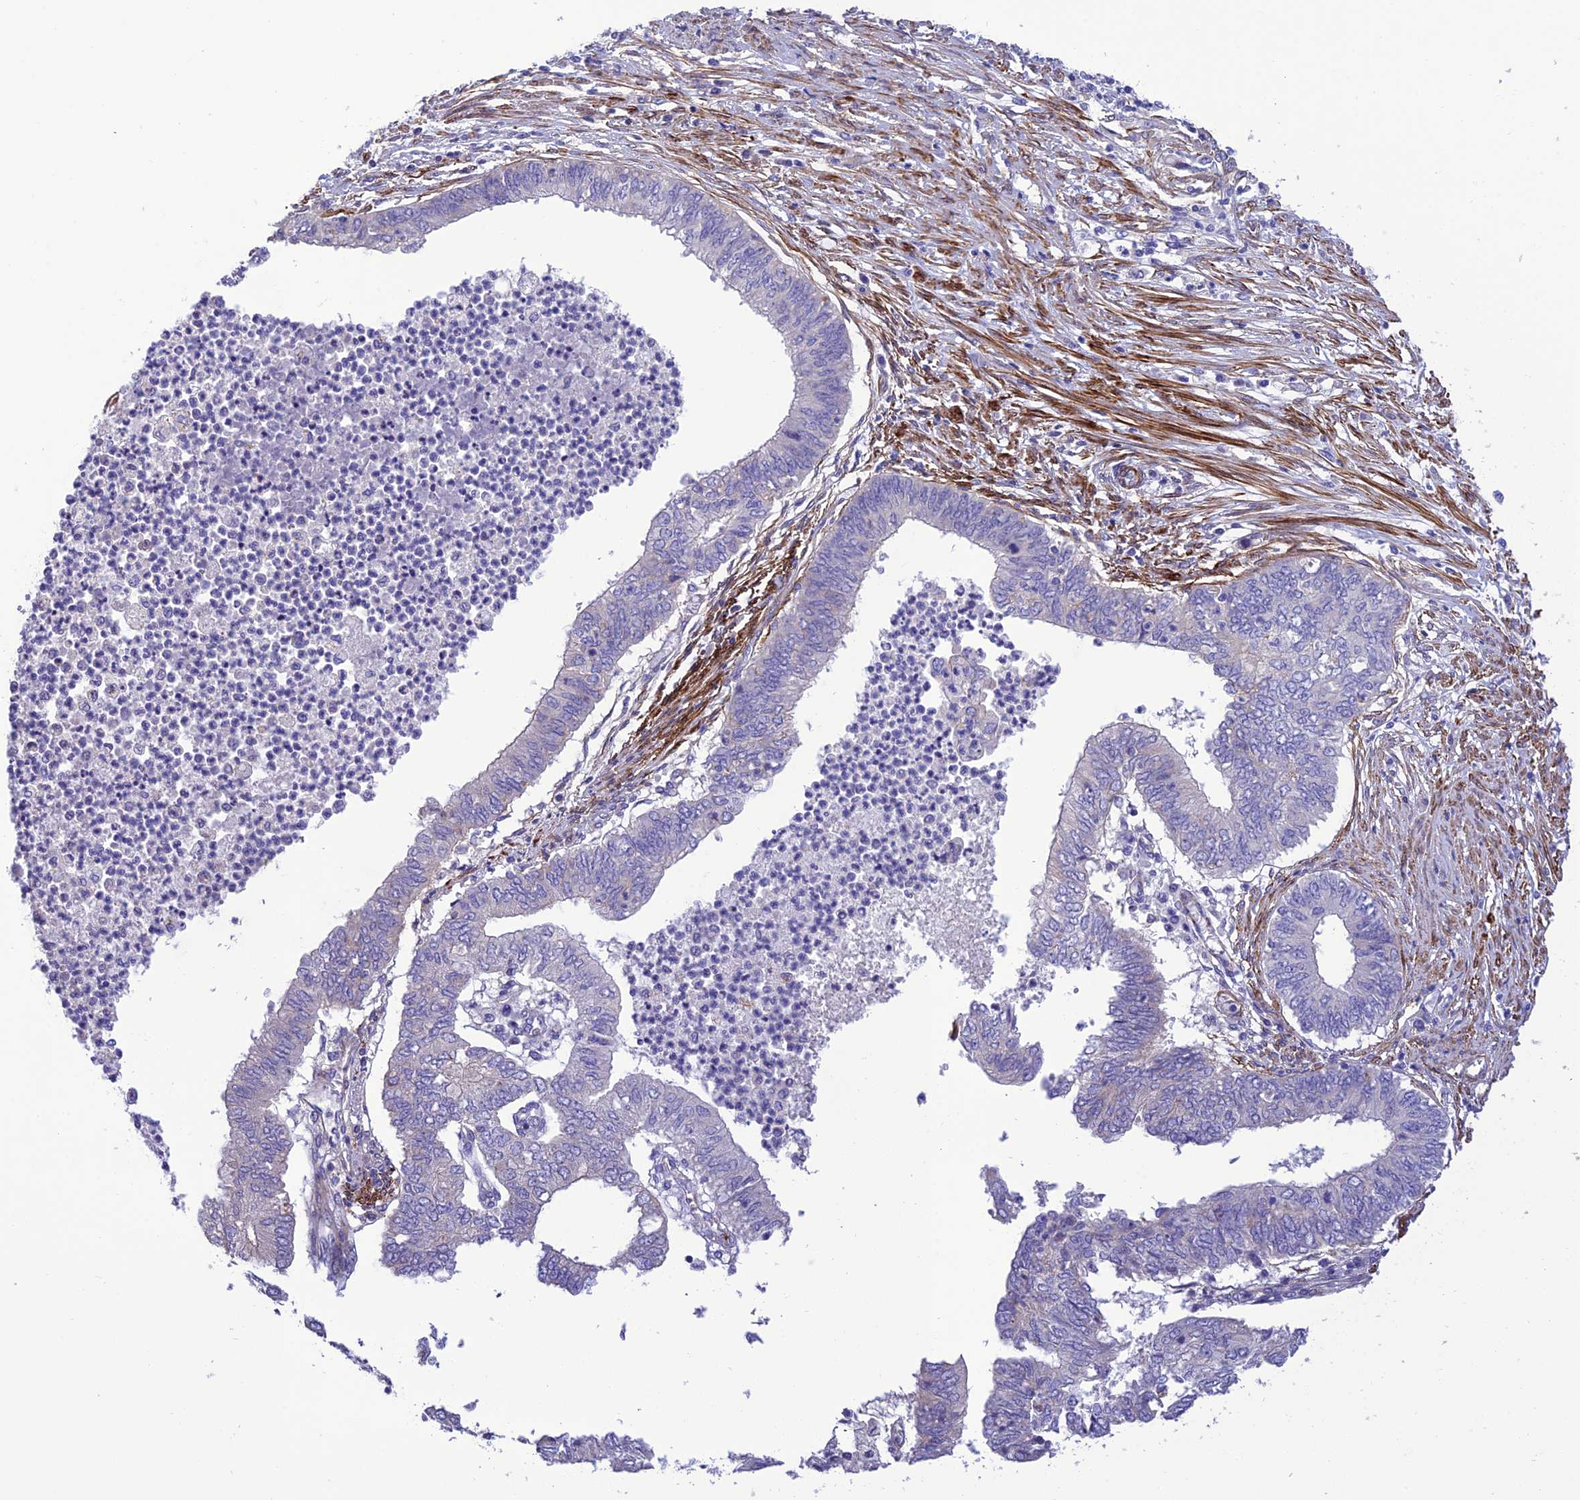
{"staining": {"intensity": "negative", "quantity": "none", "location": "none"}, "tissue": "endometrial cancer", "cell_type": "Tumor cells", "image_type": "cancer", "snomed": [{"axis": "morphology", "description": "Adenocarcinoma, NOS"}, {"axis": "topography", "description": "Endometrium"}], "caption": "Endometrial cancer (adenocarcinoma) was stained to show a protein in brown. There is no significant staining in tumor cells. The staining was performed using DAB to visualize the protein expression in brown, while the nuclei were stained in blue with hematoxylin (Magnification: 20x).", "gene": "FRA10AC1", "patient": {"sex": "female", "age": 68}}